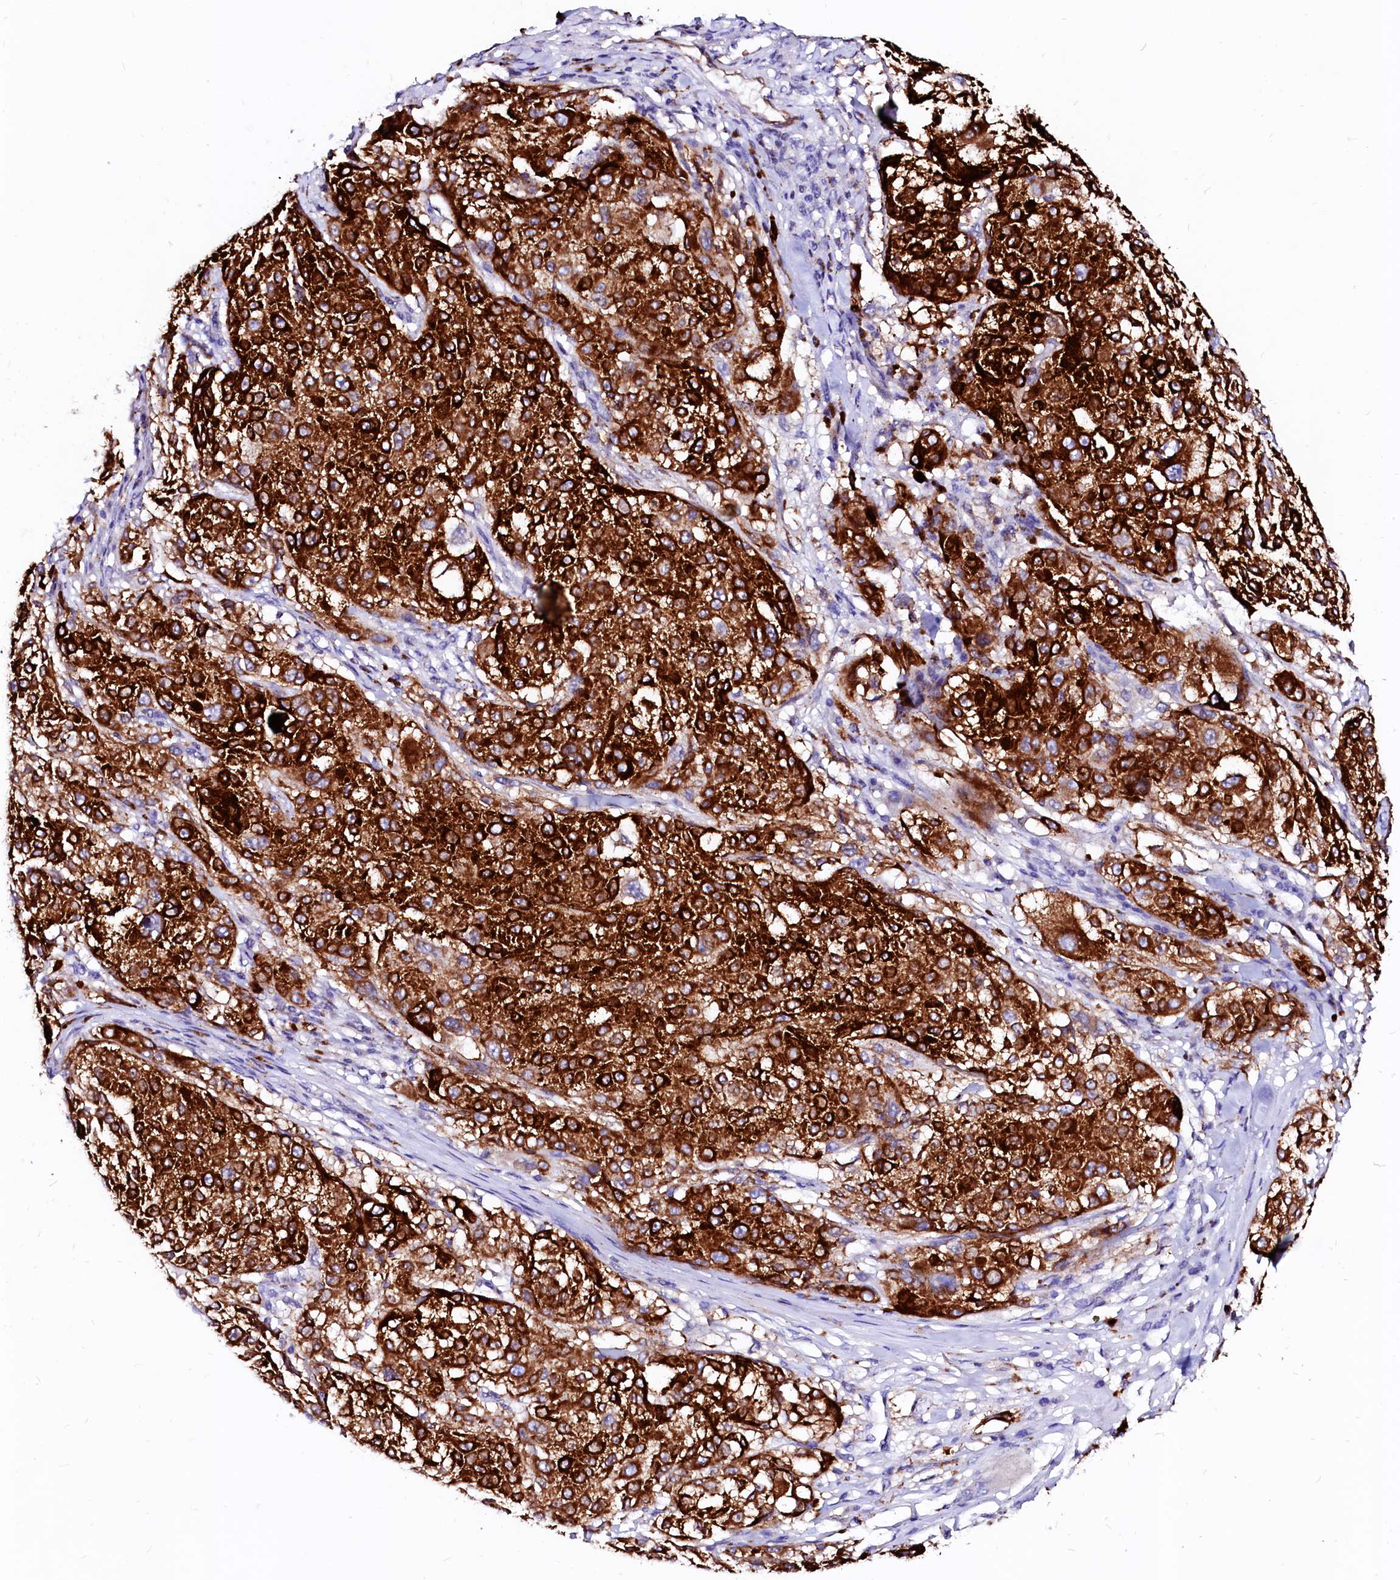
{"staining": {"intensity": "strong", "quantity": ">75%", "location": "cytoplasmic/membranous"}, "tissue": "melanoma", "cell_type": "Tumor cells", "image_type": "cancer", "snomed": [{"axis": "morphology", "description": "Necrosis, NOS"}, {"axis": "morphology", "description": "Malignant melanoma, NOS"}, {"axis": "topography", "description": "Skin"}], "caption": "The image exhibits immunohistochemical staining of melanoma. There is strong cytoplasmic/membranous expression is appreciated in about >75% of tumor cells.", "gene": "RAB27A", "patient": {"sex": "female", "age": 87}}